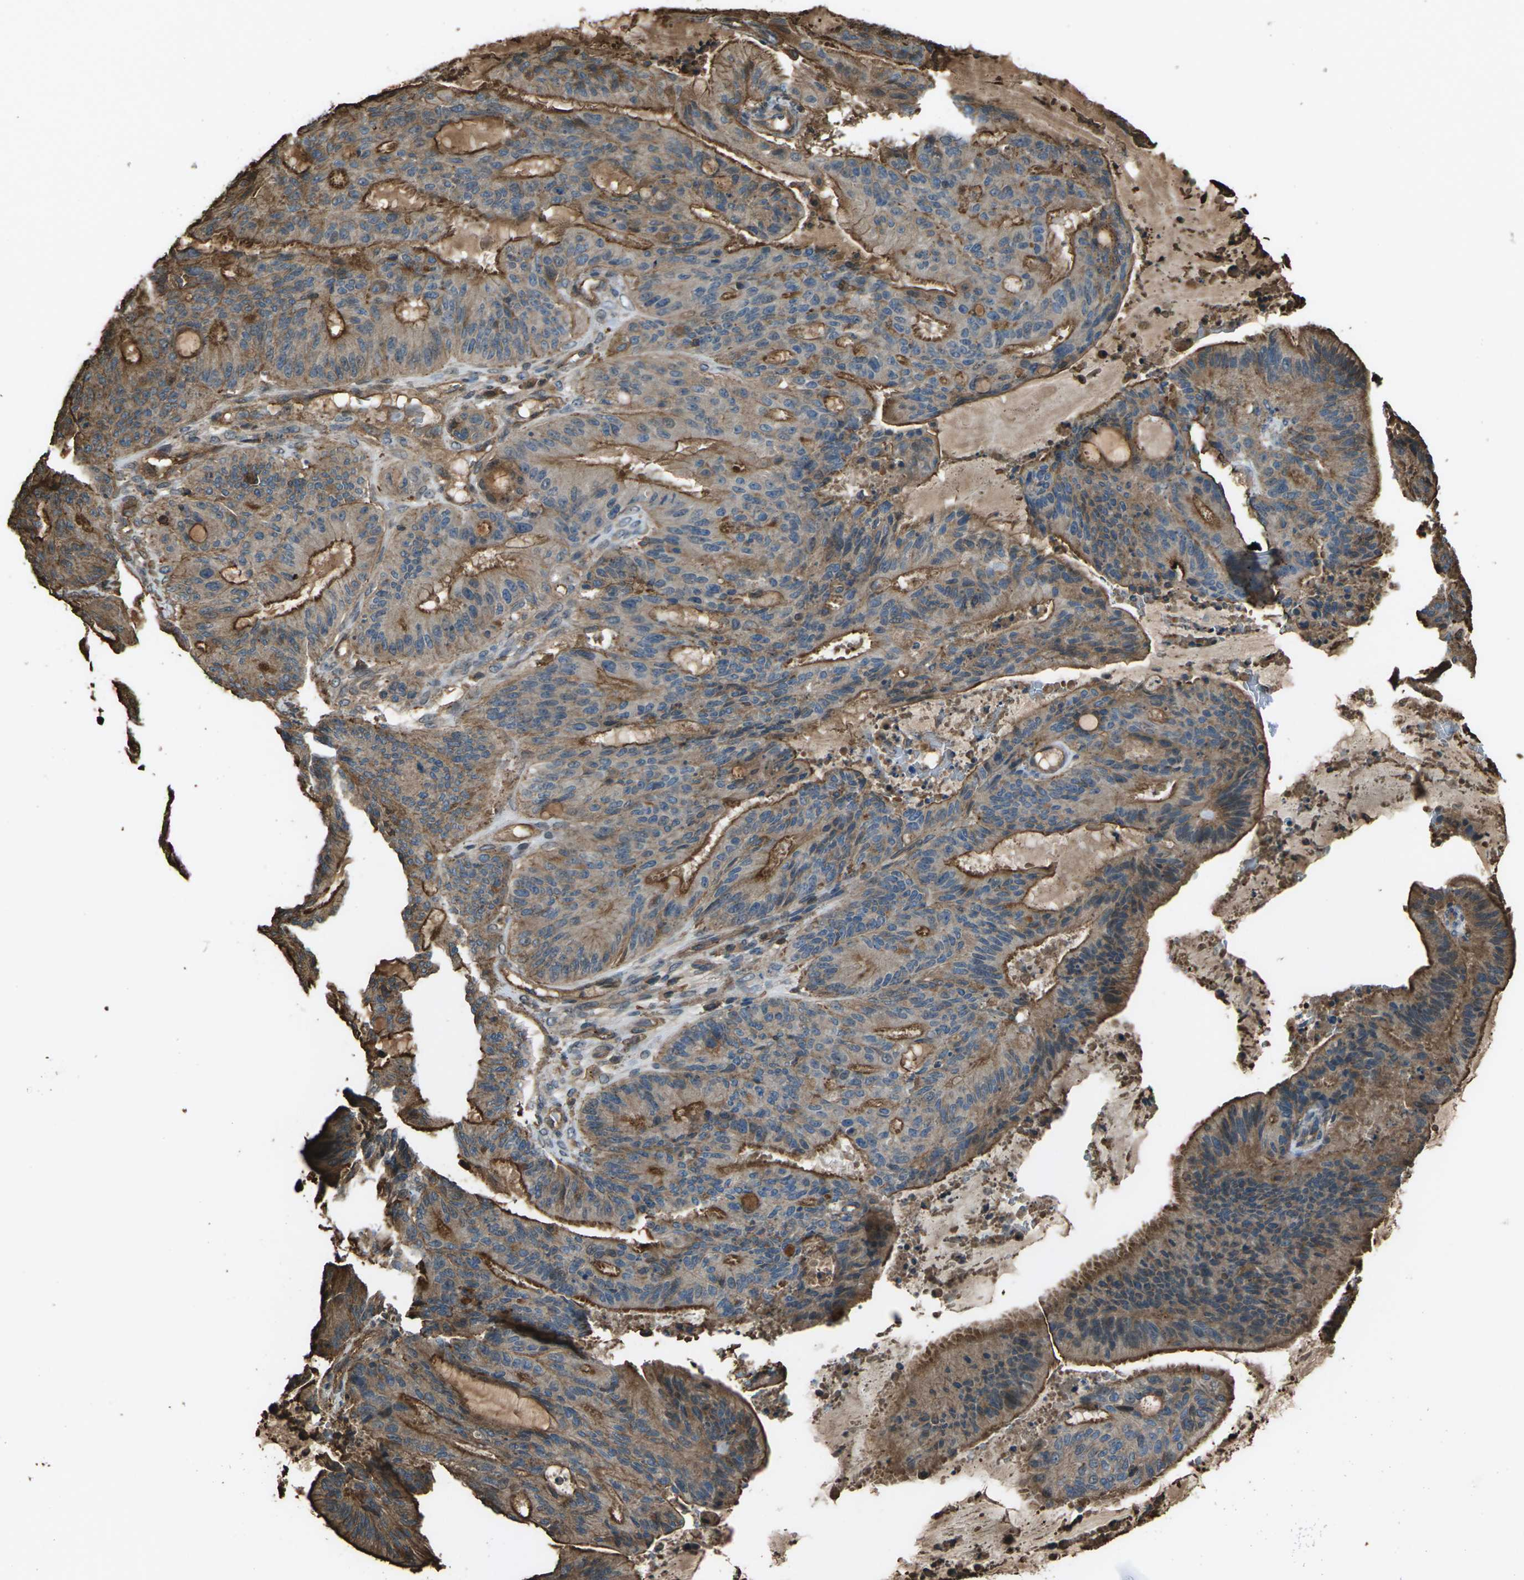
{"staining": {"intensity": "moderate", "quantity": "25%-75%", "location": "cytoplasmic/membranous"}, "tissue": "liver cancer", "cell_type": "Tumor cells", "image_type": "cancer", "snomed": [{"axis": "morphology", "description": "Cholangiocarcinoma"}, {"axis": "topography", "description": "Liver"}], "caption": "DAB (3,3'-diaminobenzidine) immunohistochemical staining of human cholangiocarcinoma (liver) shows moderate cytoplasmic/membranous protein staining in approximately 25%-75% of tumor cells.", "gene": "DHPS", "patient": {"sex": "female", "age": 73}}